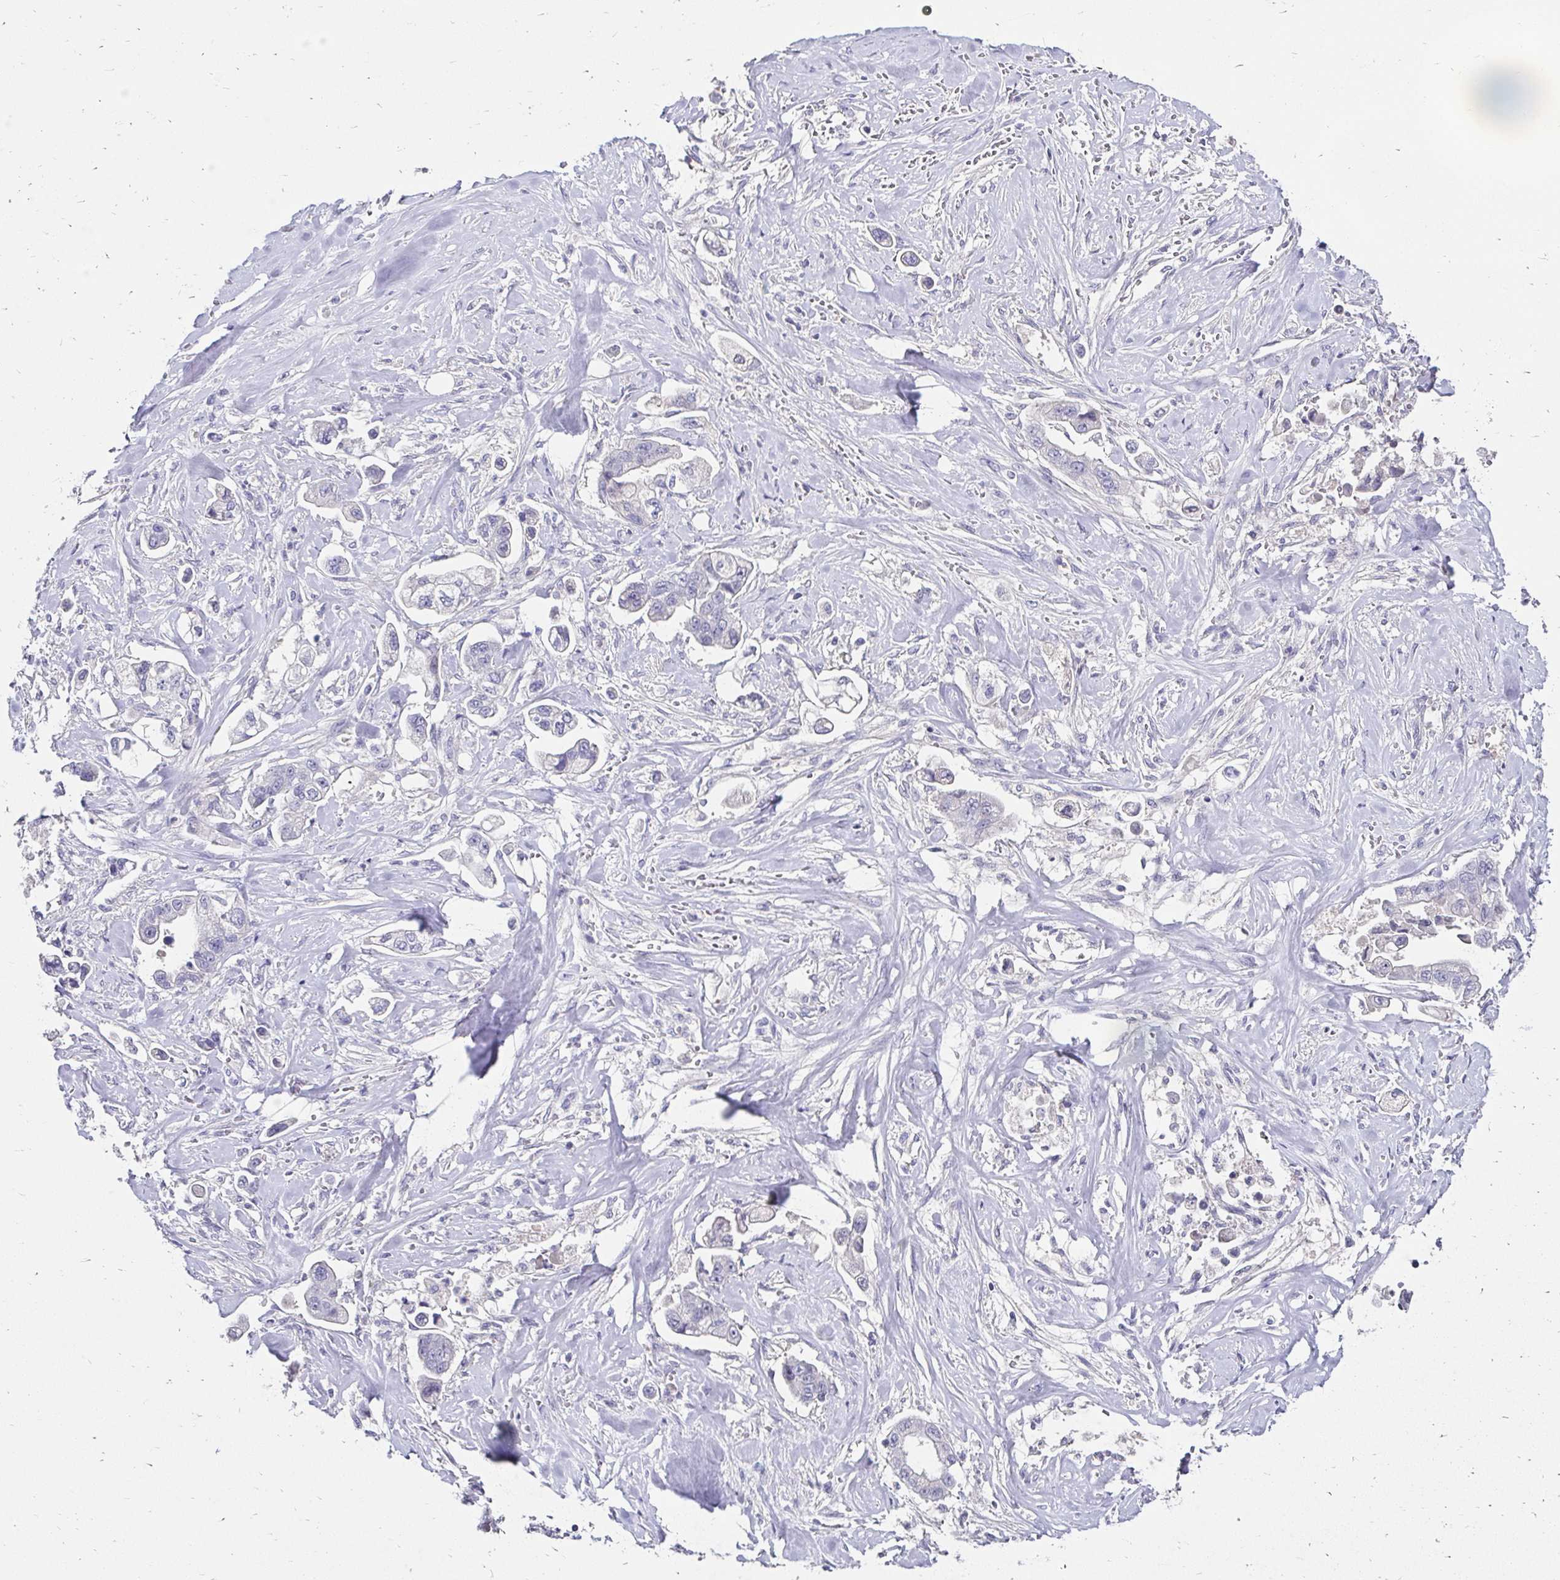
{"staining": {"intensity": "negative", "quantity": "none", "location": "none"}, "tissue": "stomach cancer", "cell_type": "Tumor cells", "image_type": "cancer", "snomed": [{"axis": "morphology", "description": "Adenocarcinoma, NOS"}, {"axis": "topography", "description": "Stomach"}], "caption": "Immunohistochemistry micrograph of neoplastic tissue: human stomach cancer stained with DAB demonstrates no significant protein positivity in tumor cells.", "gene": "SCG3", "patient": {"sex": "male", "age": 62}}